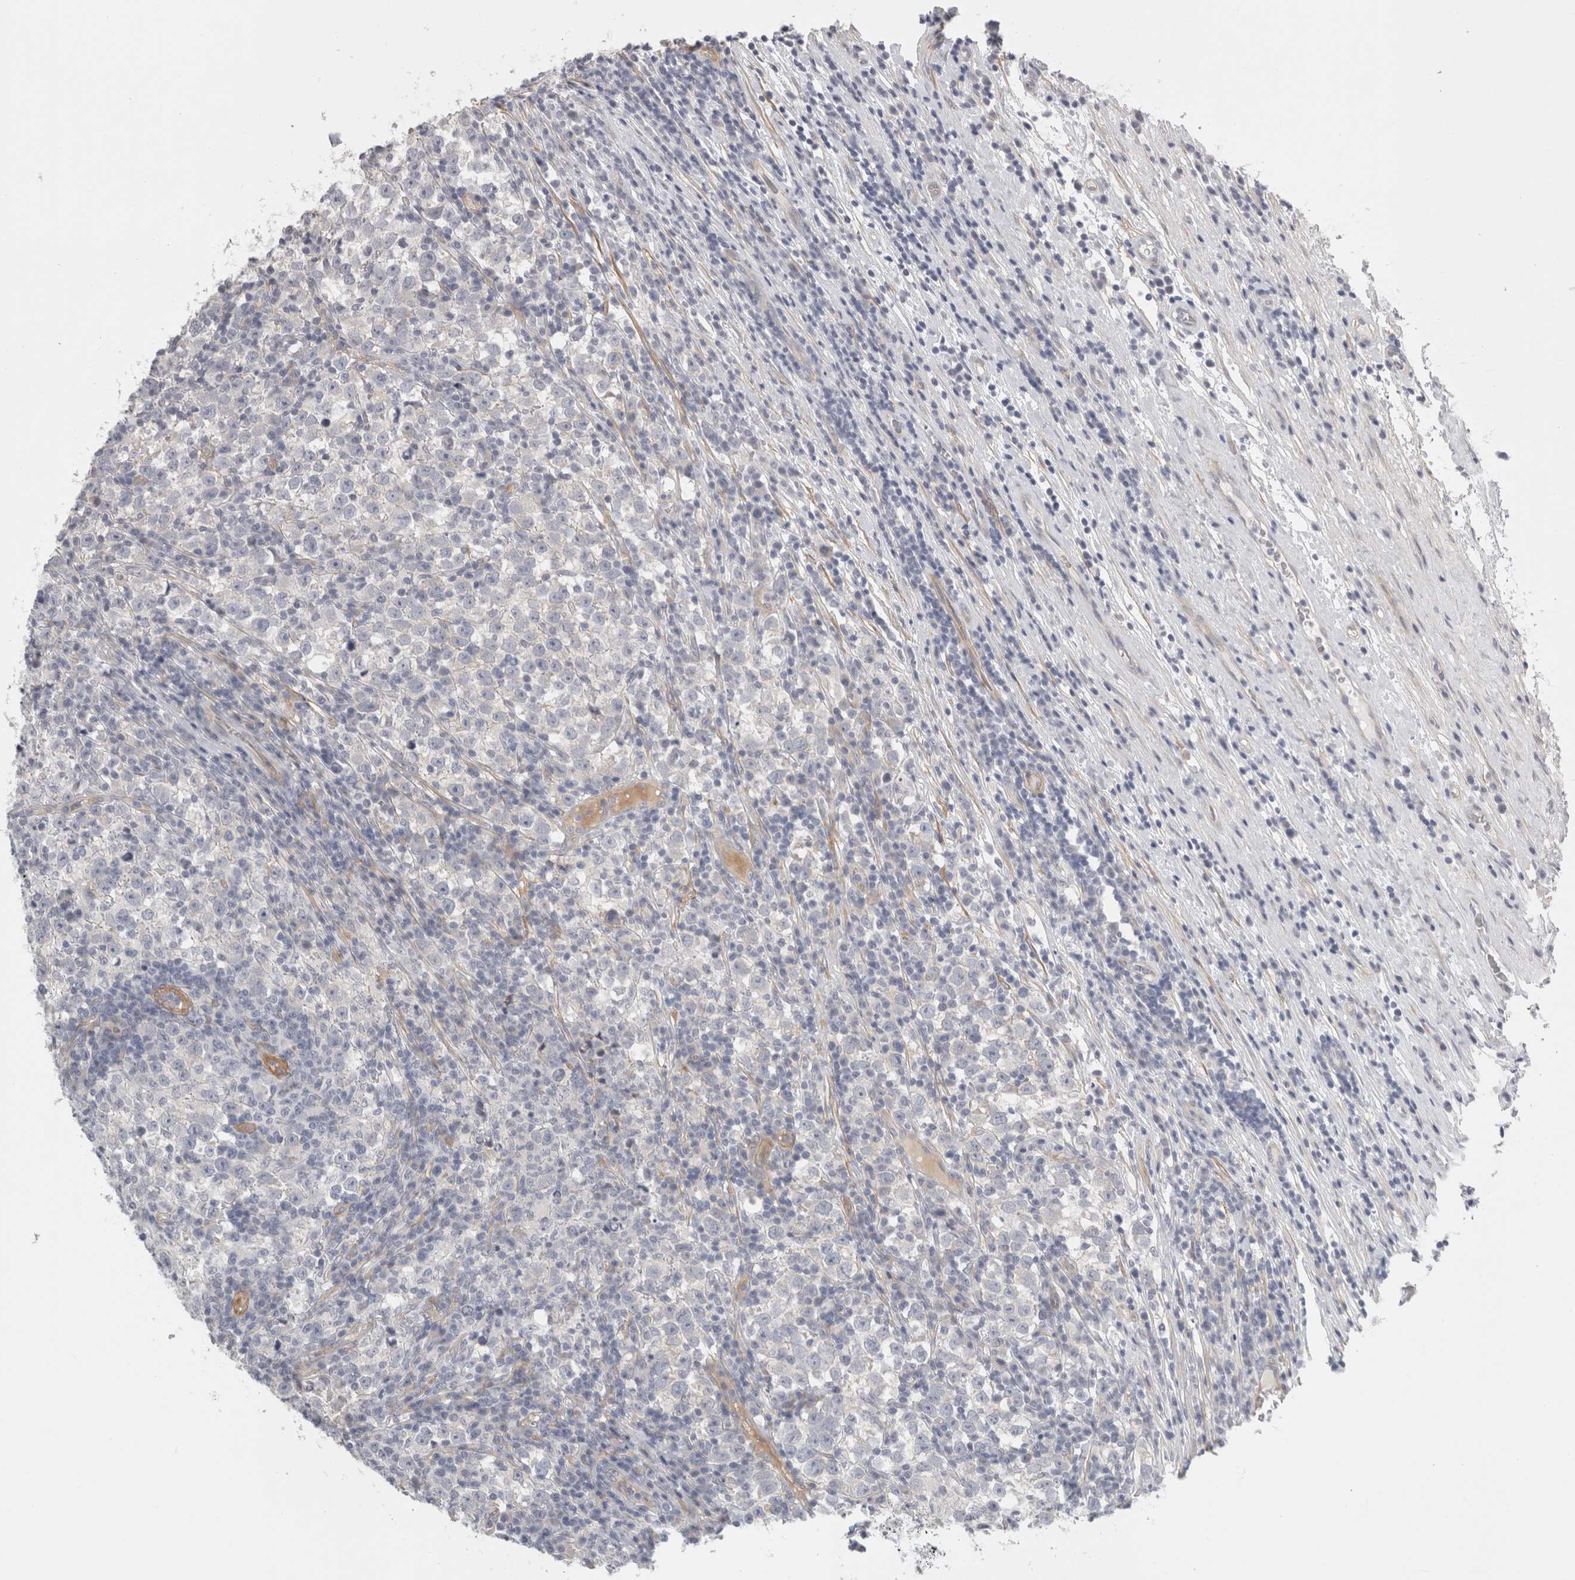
{"staining": {"intensity": "negative", "quantity": "none", "location": "none"}, "tissue": "testis cancer", "cell_type": "Tumor cells", "image_type": "cancer", "snomed": [{"axis": "morphology", "description": "Normal tissue, NOS"}, {"axis": "morphology", "description": "Seminoma, NOS"}, {"axis": "topography", "description": "Testis"}], "caption": "An immunohistochemistry photomicrograph of testis cancer is shown. There is no staining in tumor cells of testis cancer.", "gene": "FBLIM1", "patient": {"sex": "male", "age": 43}}